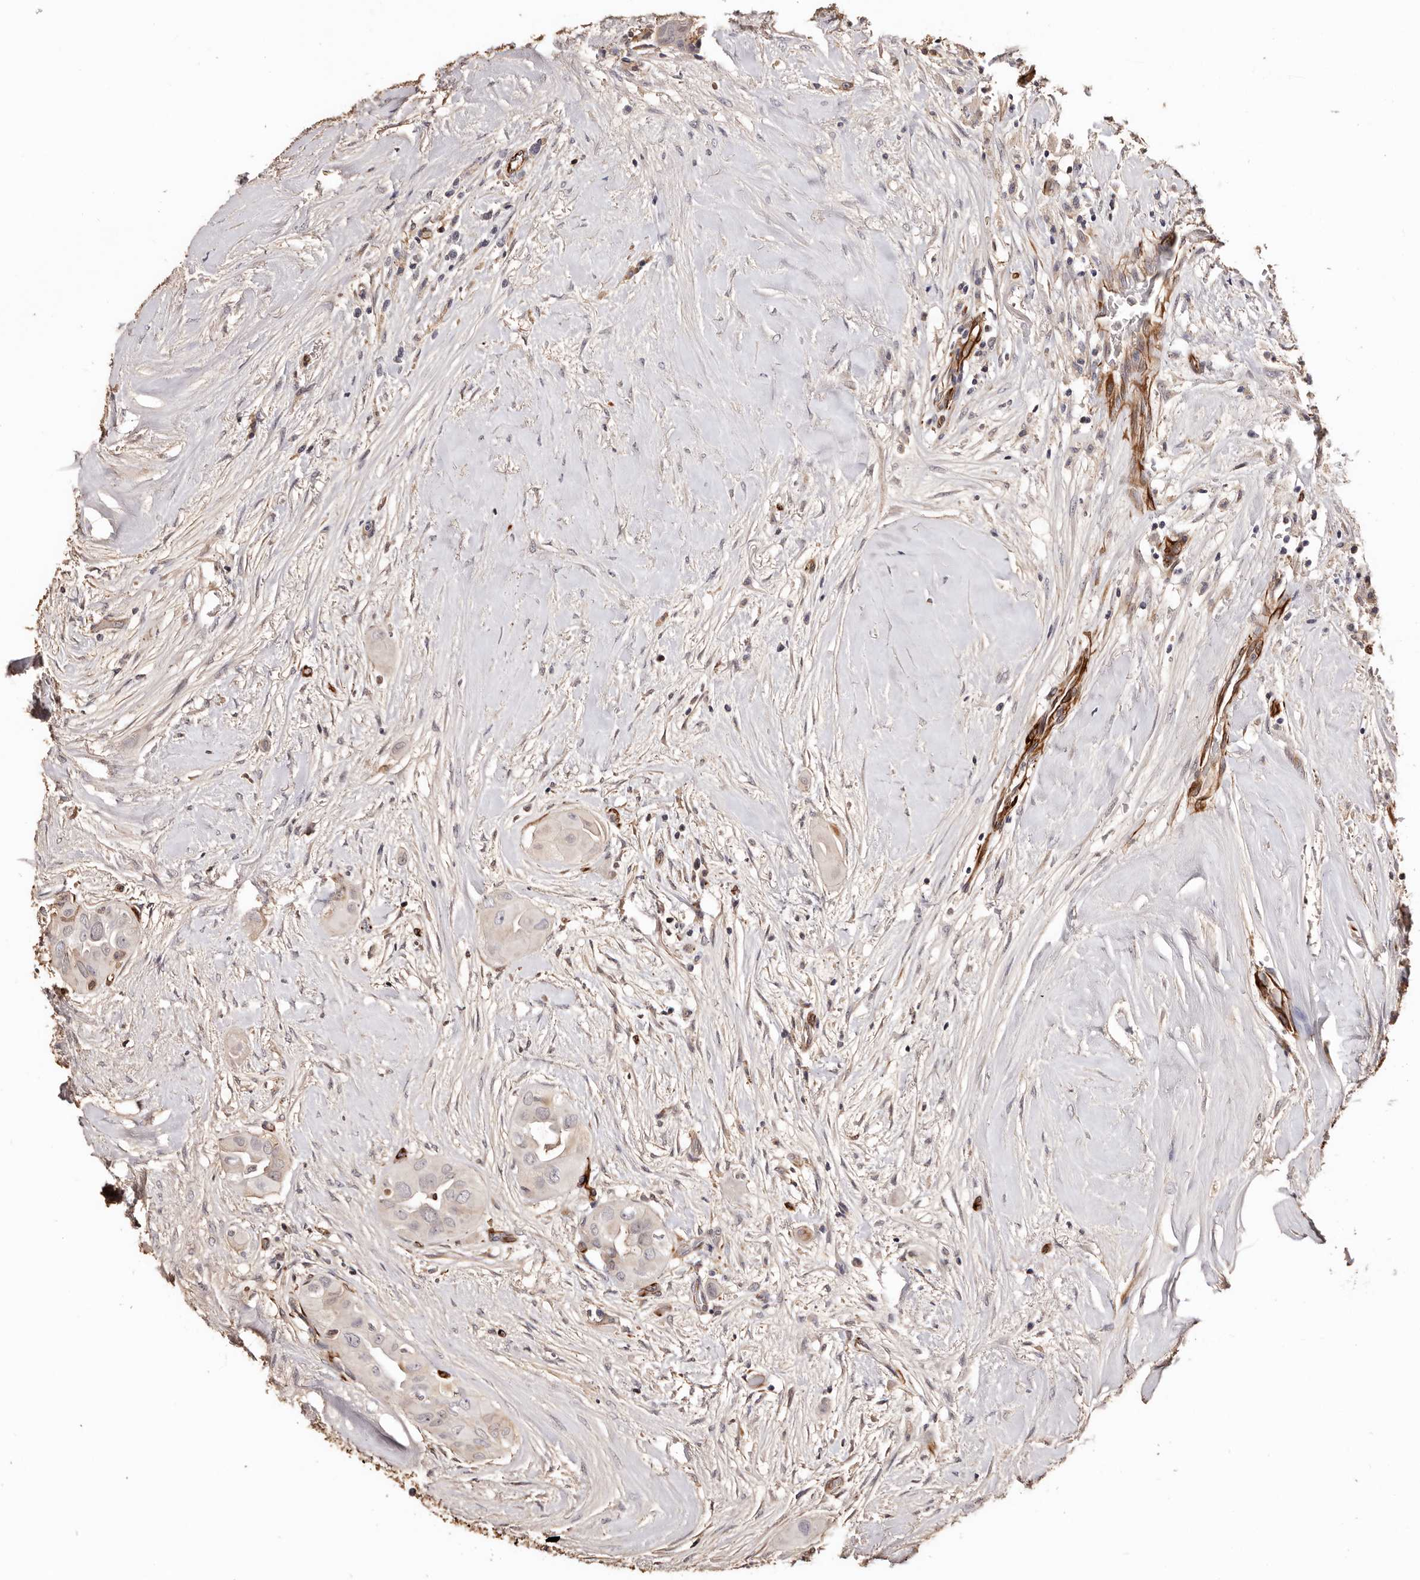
{"staining": {"intensity": "negative", "quantity": "none", "location": "none"}, "tissue": "thyroid cancer", "cell_type": "Tumor cells", "image_type": "cancer", "snomed": [{"axis": "morphology", "description": "Papillary adenocarcinoma, NOS"}, {"axis": "topography", "description": "Thyroid gland"}], "caption": "An IHC image of papillary adenocarcinoma (thyroid) is shown. There is no staining in tumor cells of papillary adenocarcinoma (thyroid).", "gene": "ZNF557", "patient": {"sex": "female", "age": 59}}